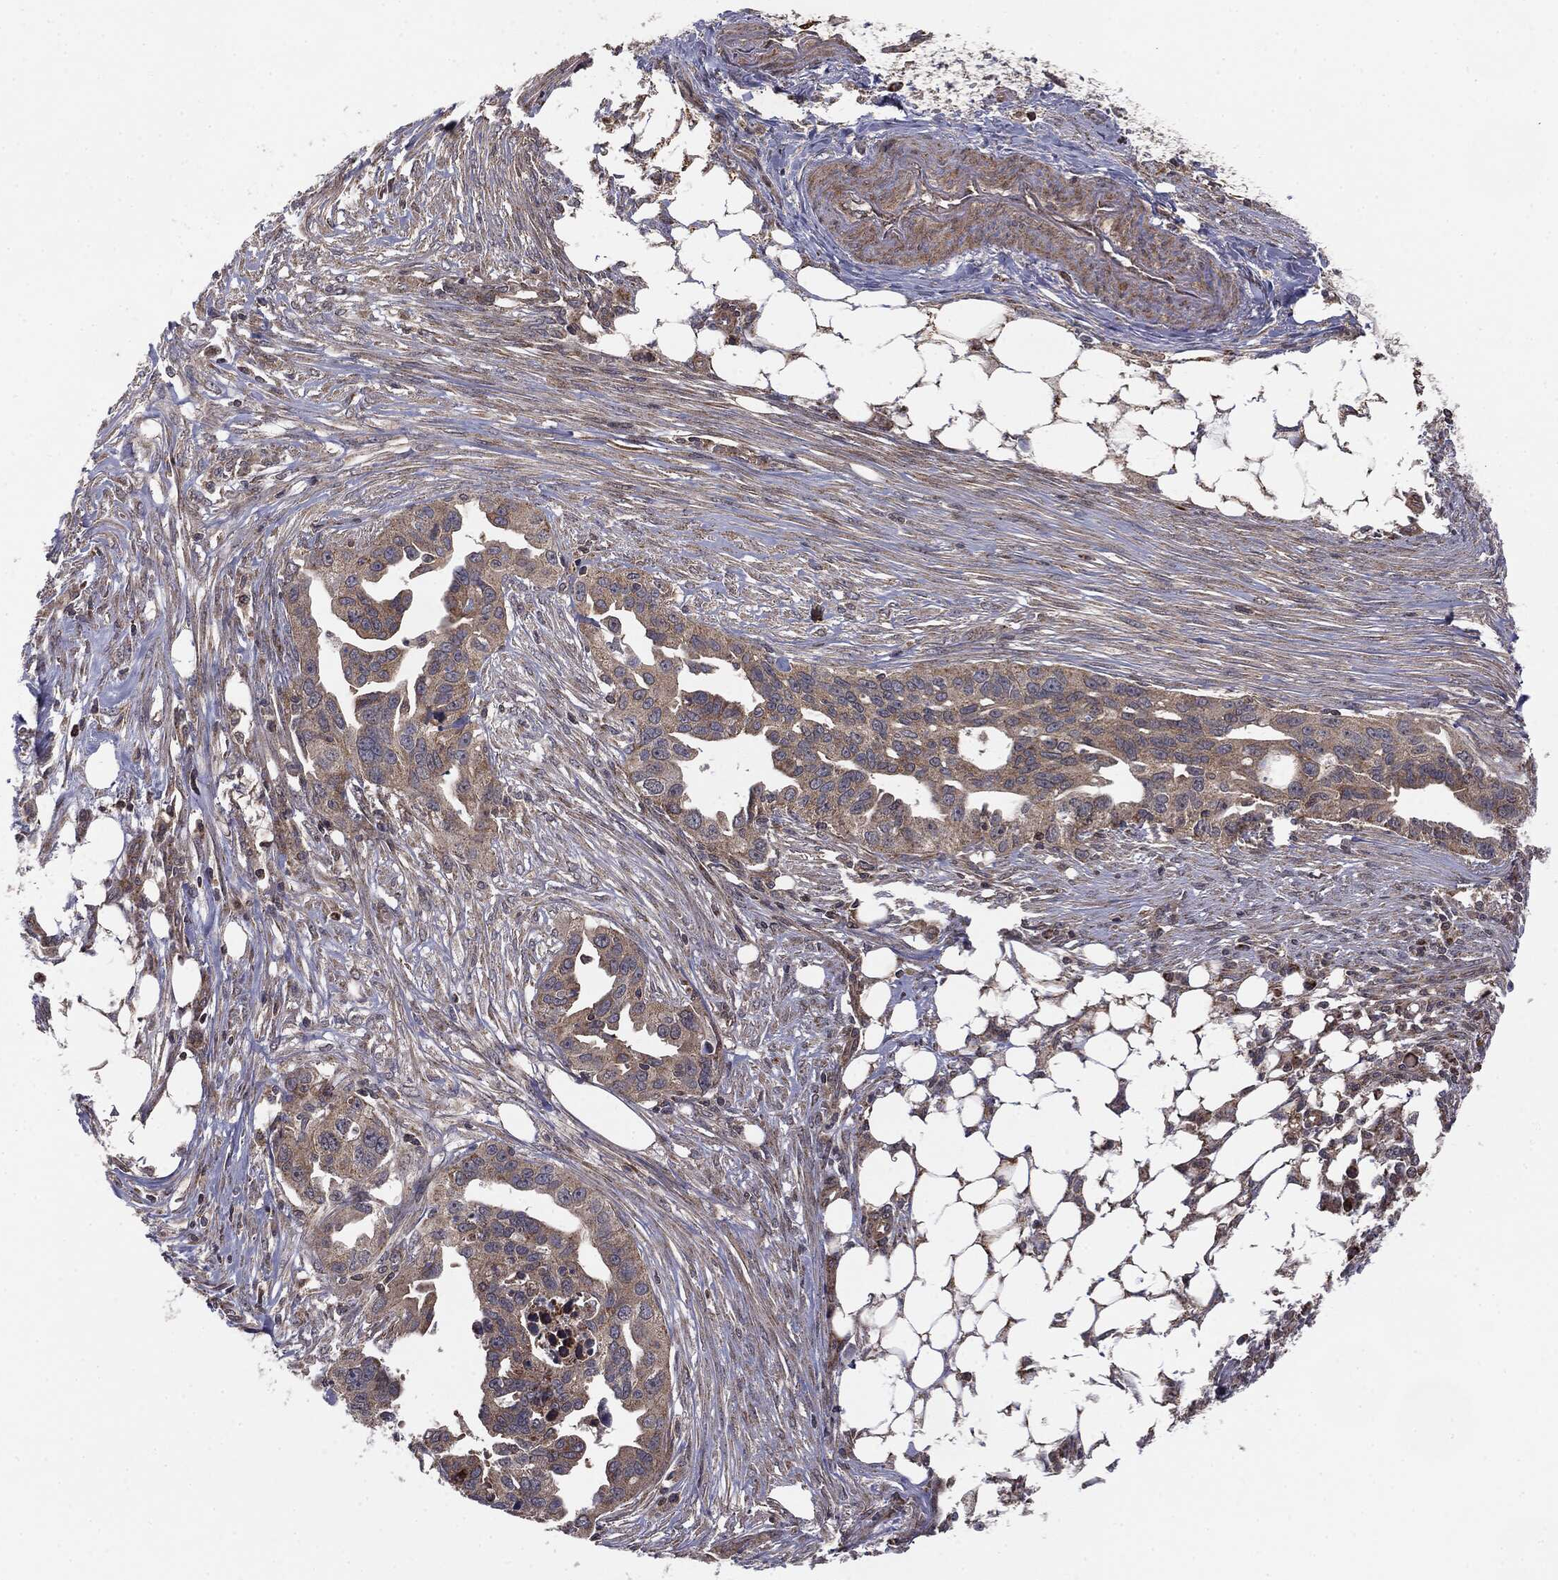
{"staining": {"intensity": "weak", "quantity": "25%-75%", "location": "cytoplasmic/membranous"}, "tissue": "ovarian cancer", "cell_type": "Tumor cells", "image_type": "cancer", "snomed": [{"axis": "morphology", "description": "Carcinoma, endometroid"}, {"axis": "morphology", "description": "Cystadenocarcinoma, serous, NOS"}, {"axis": "topography", "description": "Ovary"}], "caption": "Tumor cells demonstrate low levels of weak cytoplasmic/membranous positivity in approximately 25%-75% of cells in human ovarian endometroid carcinoma.", "gene": "MTOR", "patient": {"sex": "female", "age": 45}}